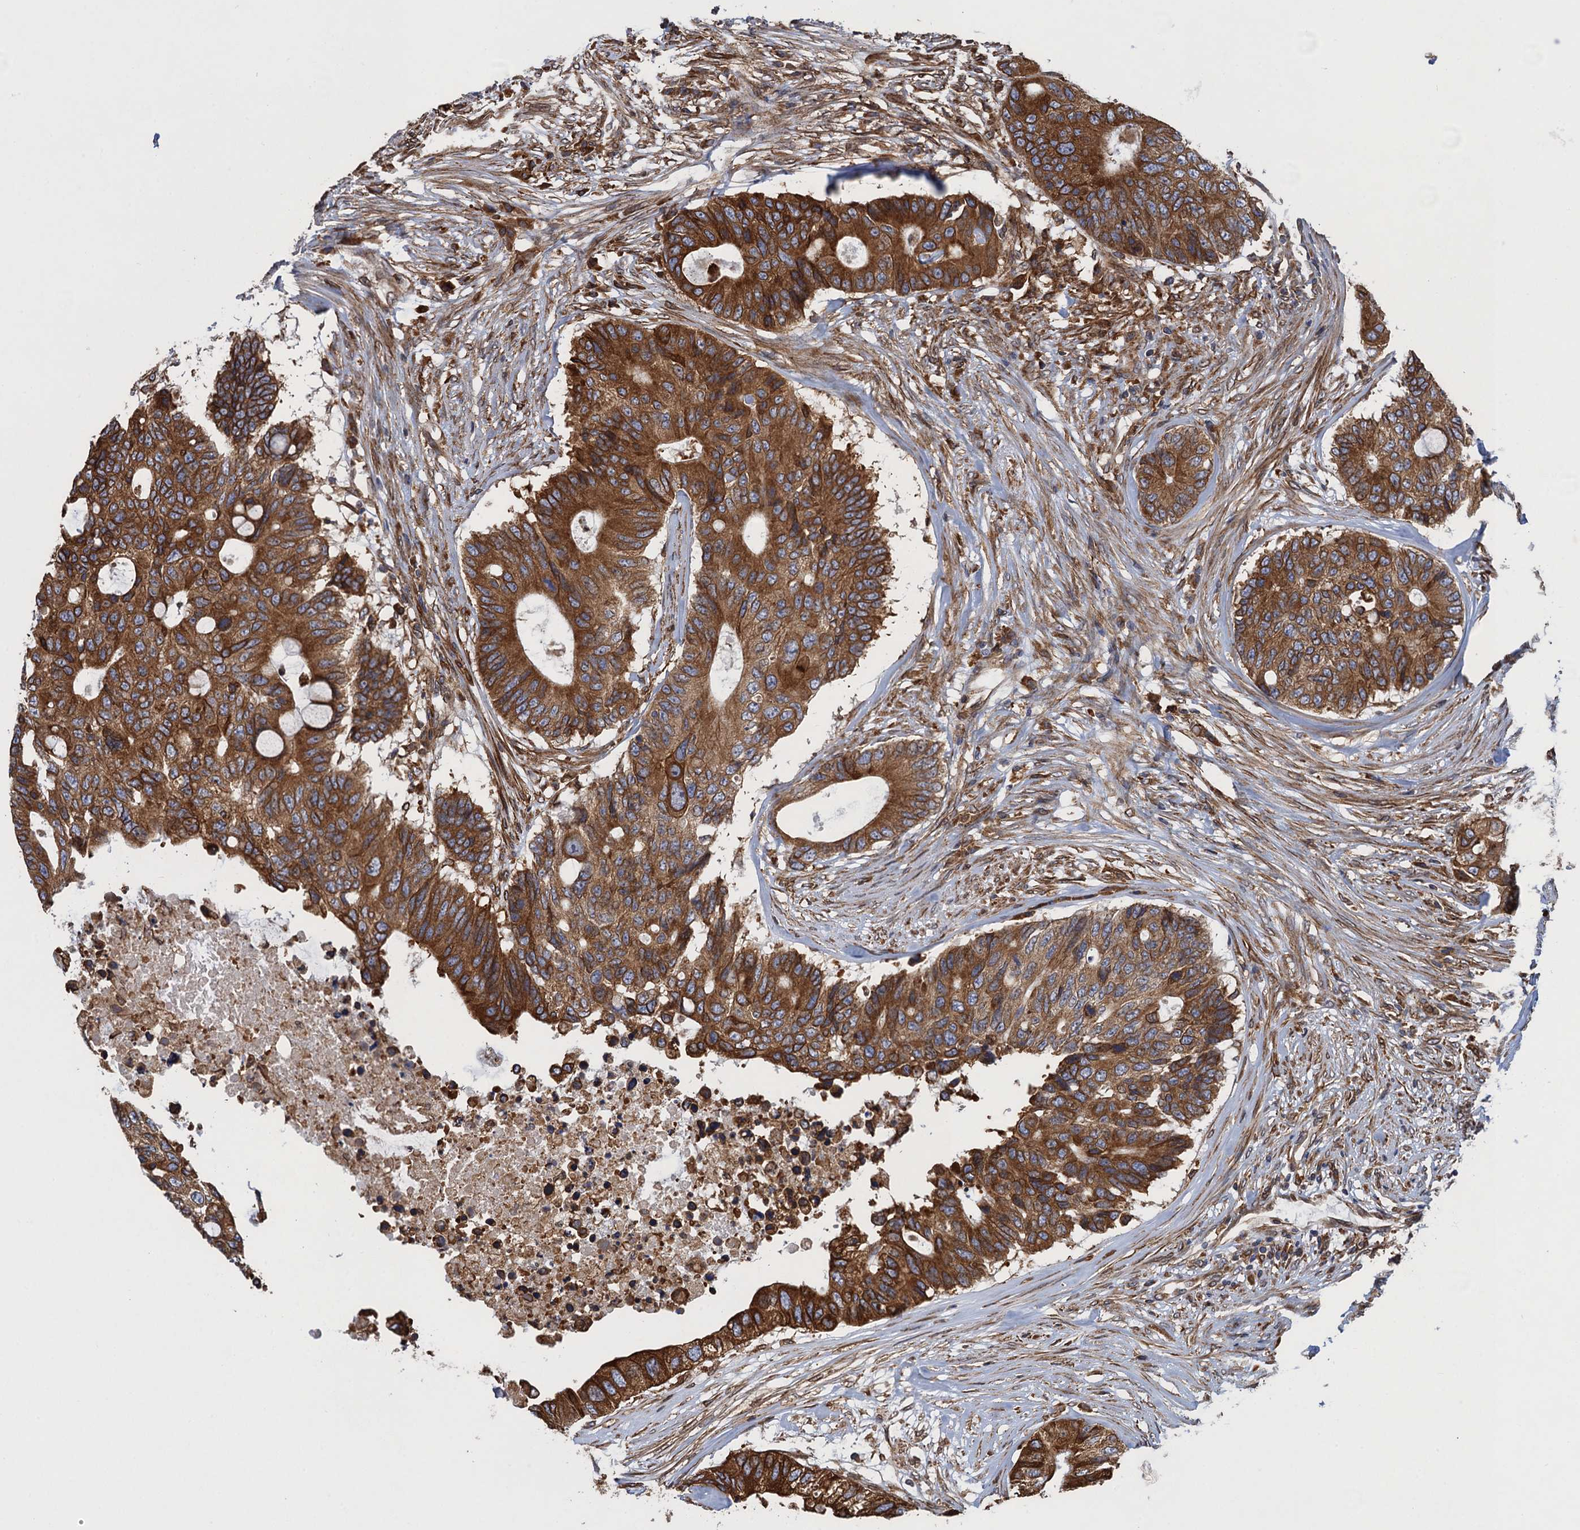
{"staining": {"intensity": "strong", "quantity": ">75%", "location": "cytoplasmic/membranous"}, "tissue": "colorectal cancer", "cell_type": "Tumor cells", "image_type": "cancer", "snomed": [{"axis": "morphology", "description": "Adenocarcinoma, NOS"}, {"axis": "topography", "description": "Colon"}], "caption": "Brown immunohistochemical staining in colorectal cancer reveals strong cytoplasmic/membranous positivity in approximately >75% of tumor cells.", "gene": "ARMC5", "patient": {"sex": "male", "age": 71}}